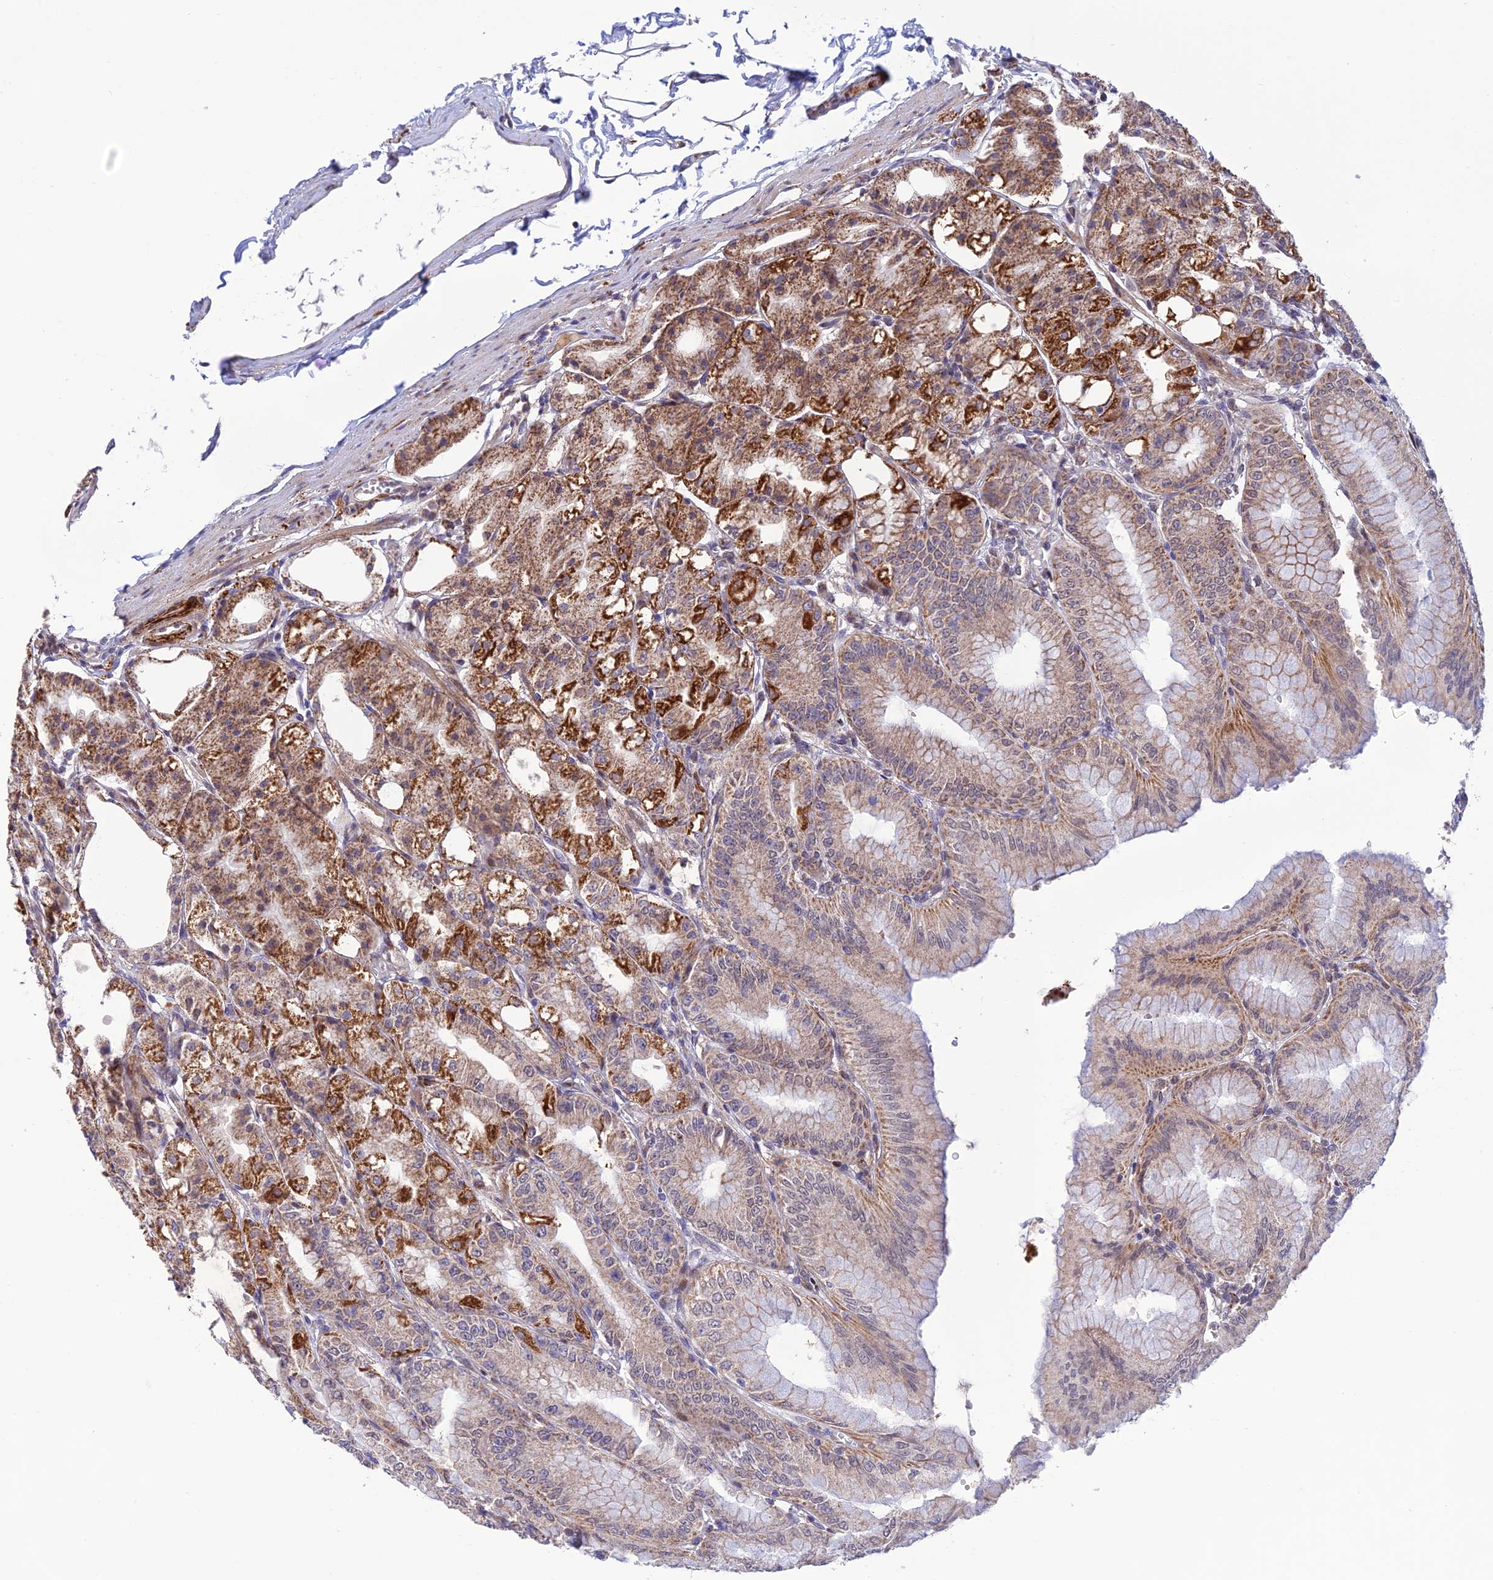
{"staining": {"intensity": "strong", "quantity": "25%-75%", "location": "cytoplasmic/membranous"}, "tissue": "stomach", "cell_type": "Glandular cells", "image_type": "normal", "snomed": [{"axis": "morphology", "description": "Normal tissue, NOS"}, {"axis": "topography", "description": "Stomach, lower"}], "caption": "Immunohistochemical staining of benign human stomach reveals strong cytoplasmic/membranous protein positivity in approximately 25%-75% of glandular cells. The protein of interest is stained brown, and the nuclei are stained in blue (DAB IHC with brightfield microscopy, high magnification).", "gene": "WDR55", "patient": {"sex": "male", "age": 71}}